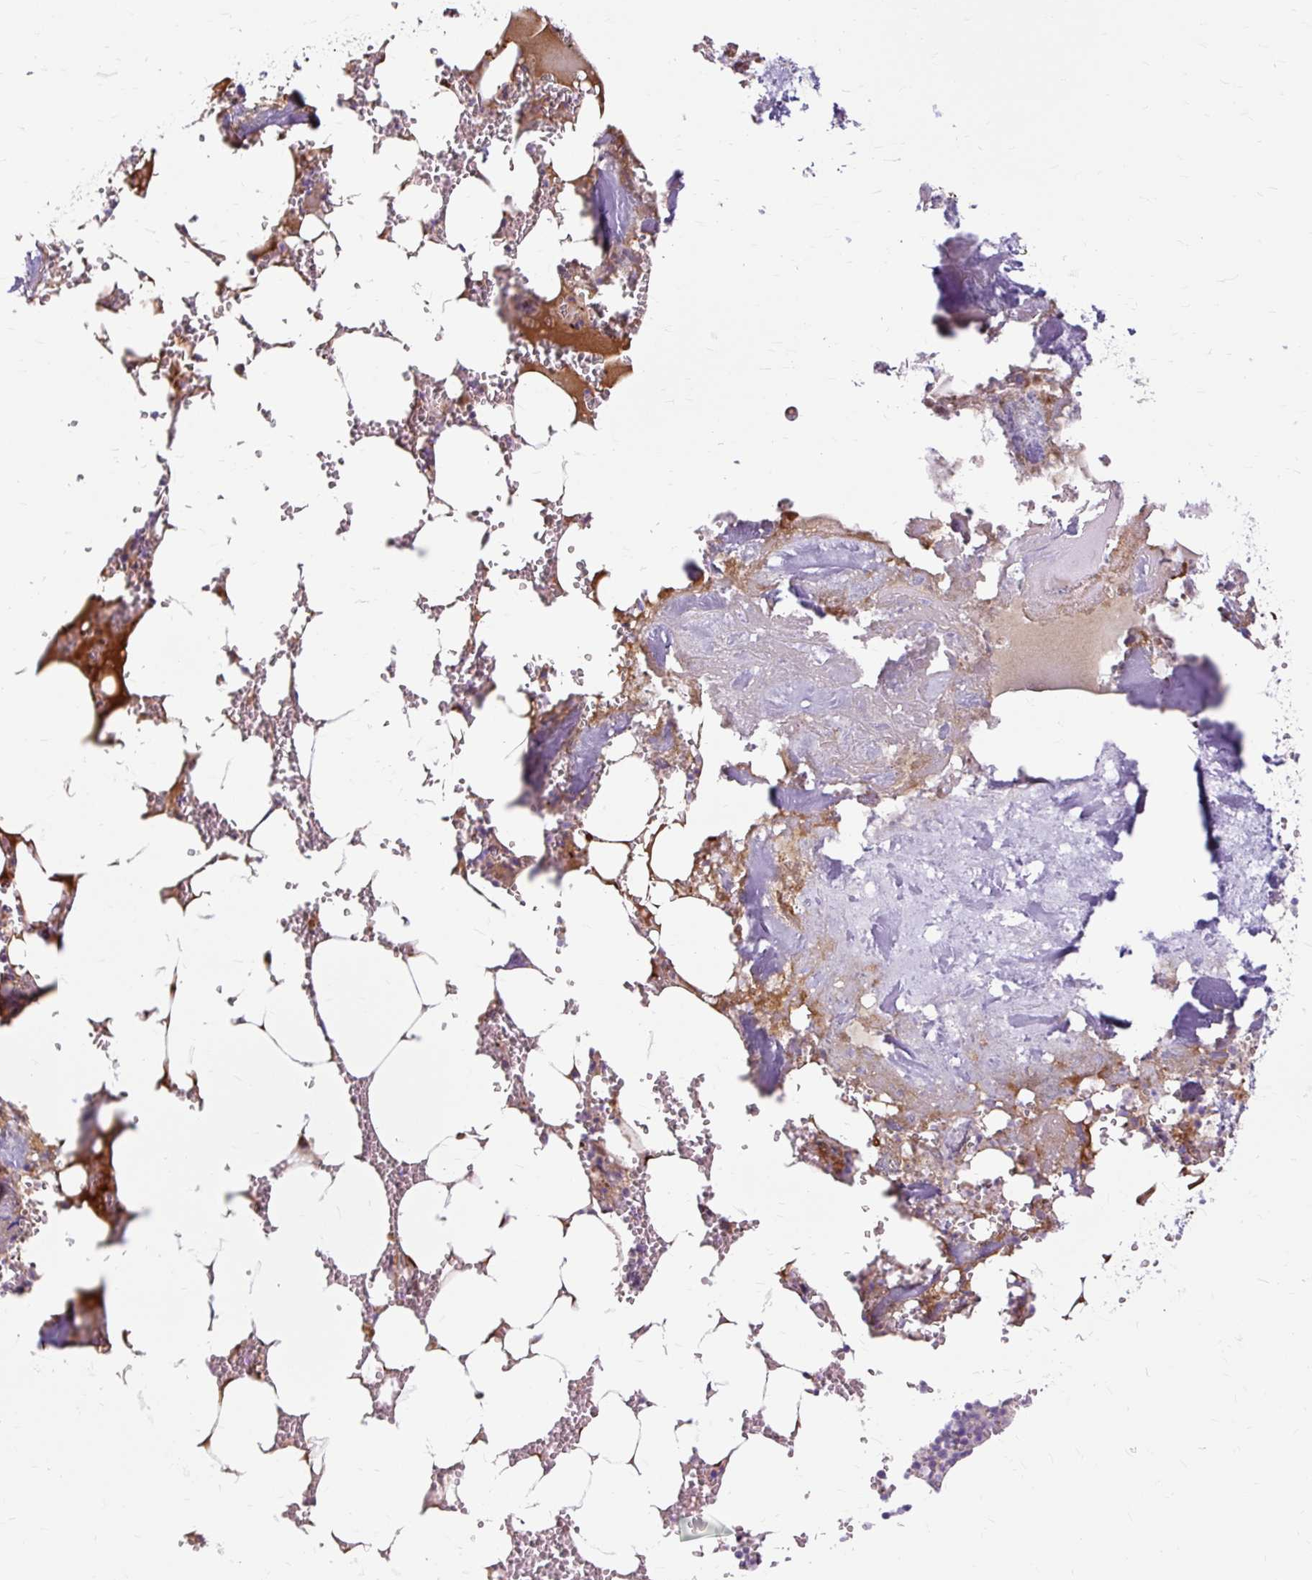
{"staining": {"intensity": "negative", "quantity": "none", "location": "none"}, "tissue": "bone marrow", "cell_type": "Hematopoietic cells", "image_type": "normal", "snomed": [{"axis": "morphology", "description": "Normal tissue, NOS"}, {"axis": "topography", "description": "Bone marrow"}], "caption": "High power microscopy histopathology image of an immunohistochemistry histopathology image of benign bone marrow, revealing no significant expression in hematopoietic cells. (DAB IHC visualized using brightfield microscopy, high magnification).", "gene": "DCTN4", "patient": {"sex": "male", "age": 54}}